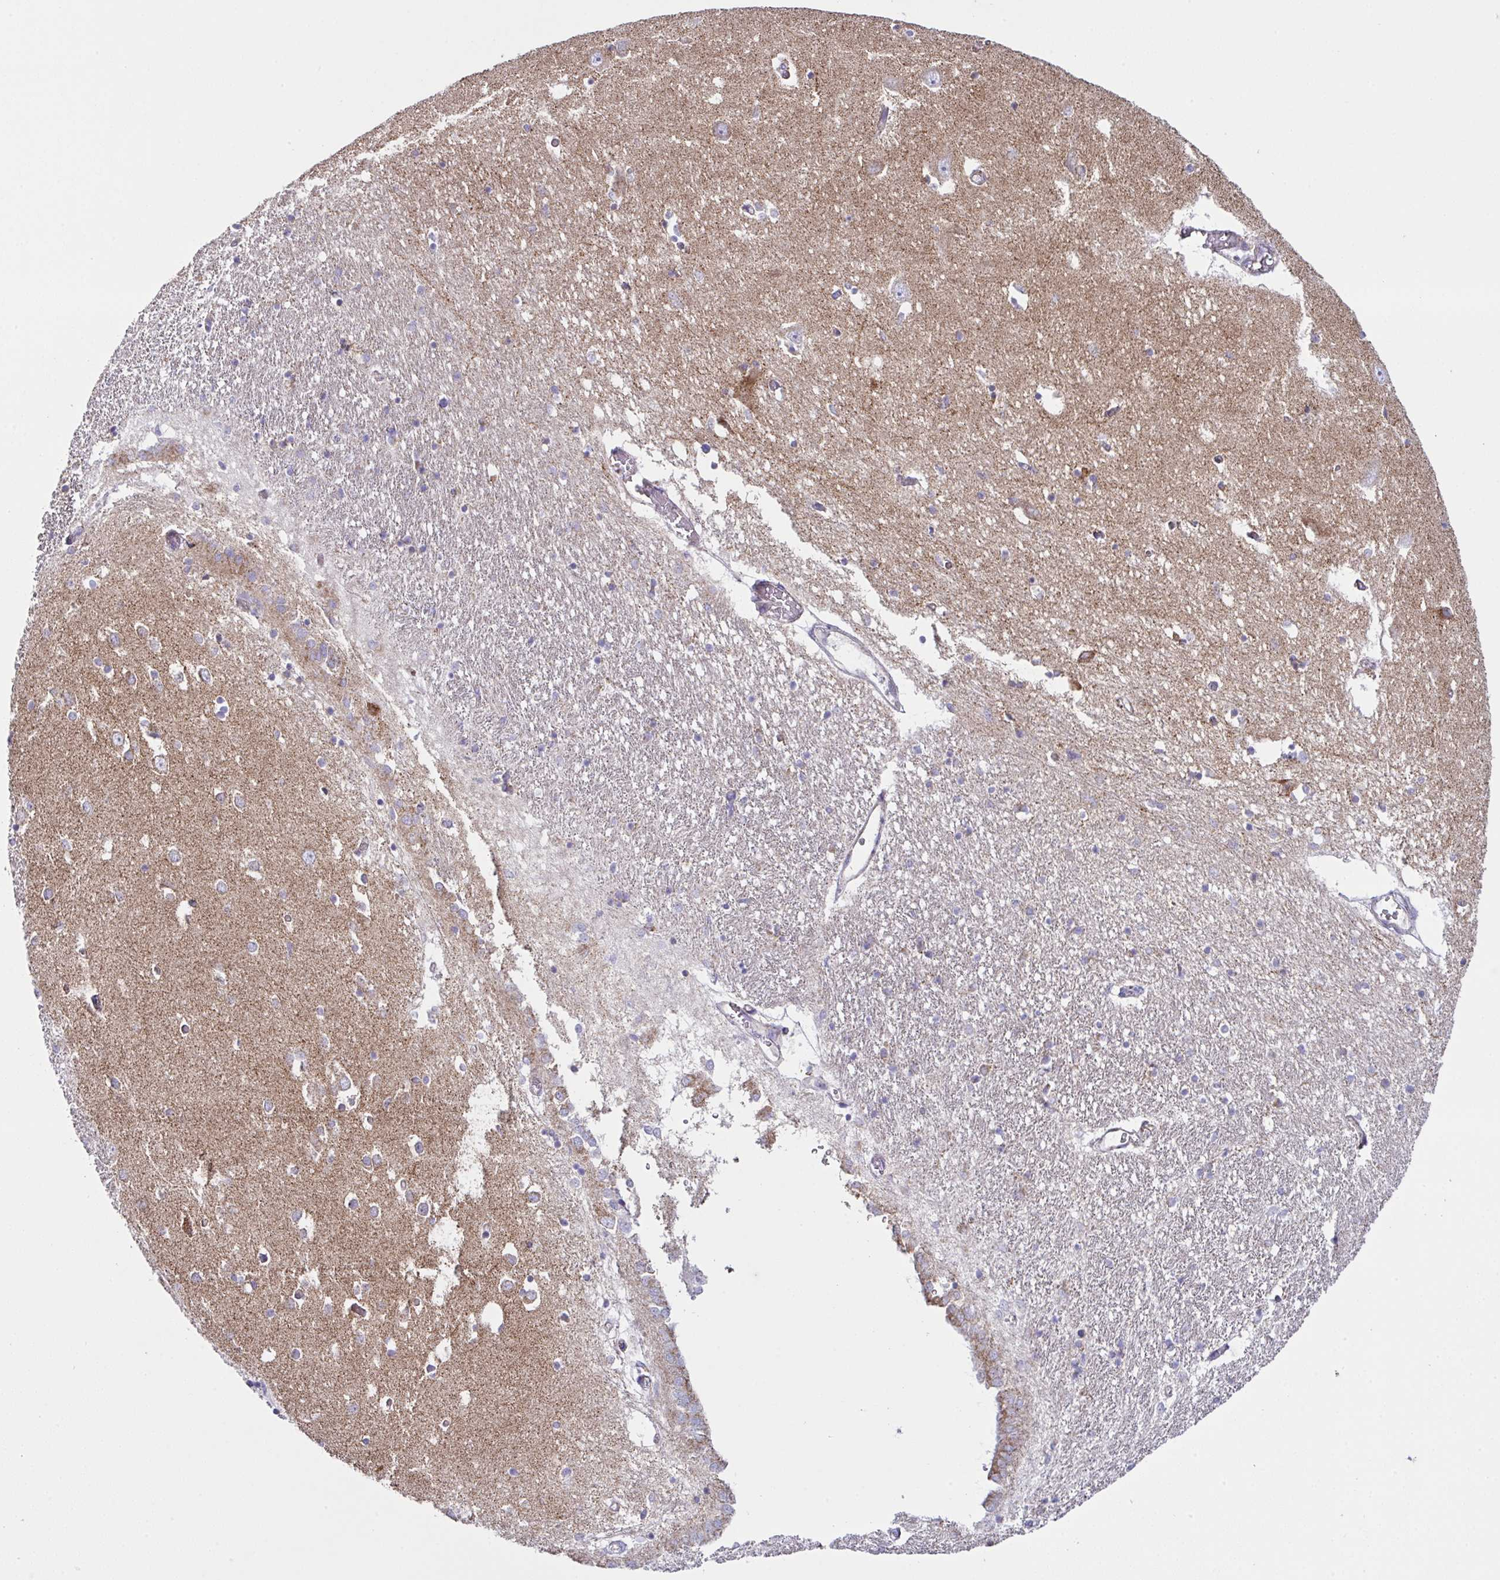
{"staining": {"intensity": "weak", "quantity": "<25%", "location": "cytoplasmic/membranous"}, "tissue": "caudate", "cell_type": "Glial cells", "image_type": "normal", "snomed": [{"axis": "morphology", "description": "Normal tissue, NOS"}, {"axis": "topography", "description": "Lateral ventricle wall"}, {"axis": "topography", "description": "Hippocampus"}], "caption": "An immunohistochemistry image of unremarkable caudate is shown. There is no staining in glial cells of caudate.", "gene": "DOK7", "patient": {"sex": "female", "age": 63}}